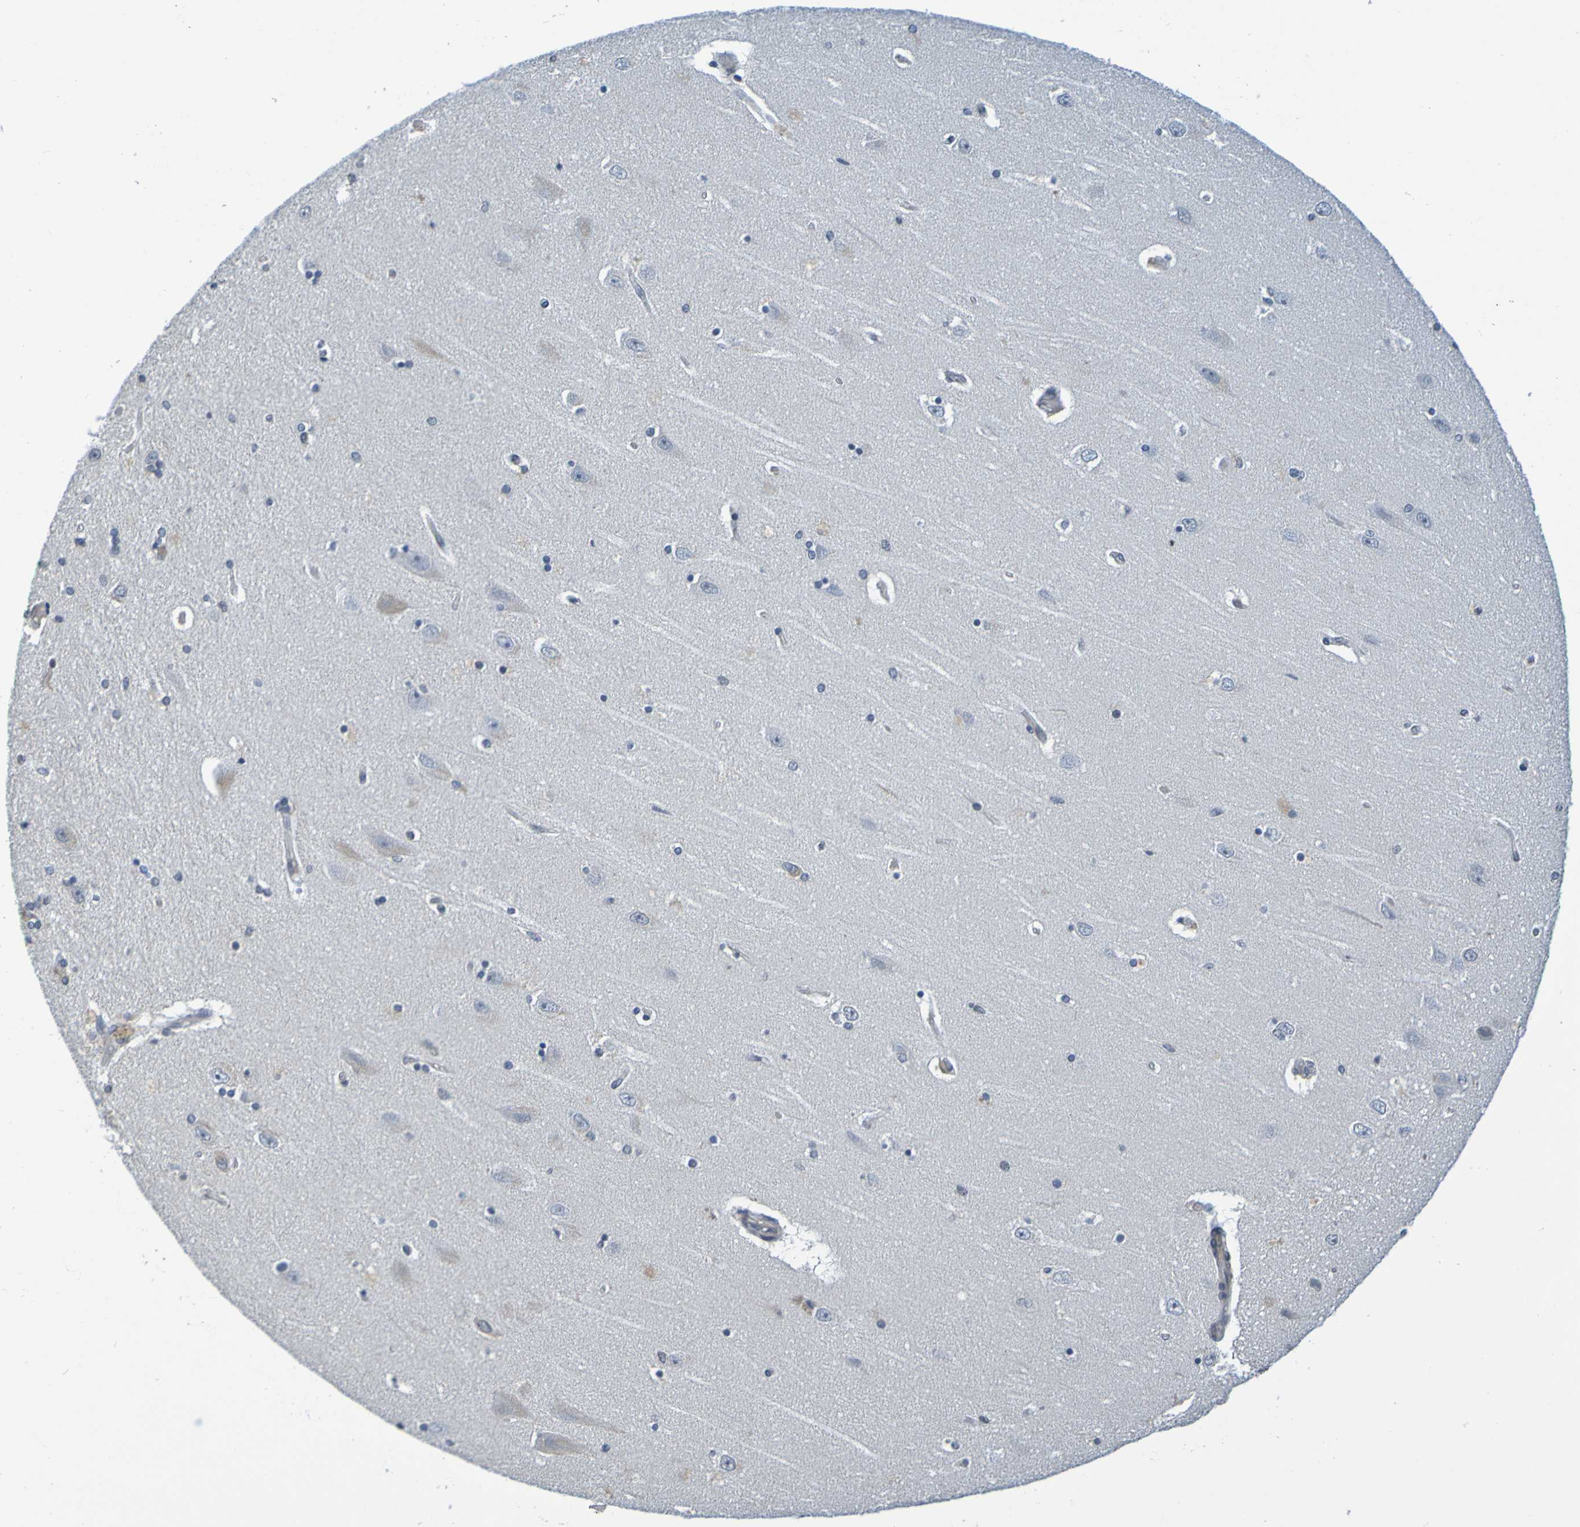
{"staining": {"intensity": "negative", "quantity": "none", "location": "none"}, "tissue": "hippocampus", "cell_type": "Glial cells", "image_type": "normal", "snomed": [{"axis": "morphology", "description": "Normal tissue, NOS"}, {"axis": "topography", "description": "Hippocampus"}], "caption": "An immunohistochemistry image of normal hippocampus is shown. There is no staining in glial cells of hippocampus. Nuclei are stained in blue.", "gene": "C3AR1", "patient": {"sex": "female", "age": 54}}